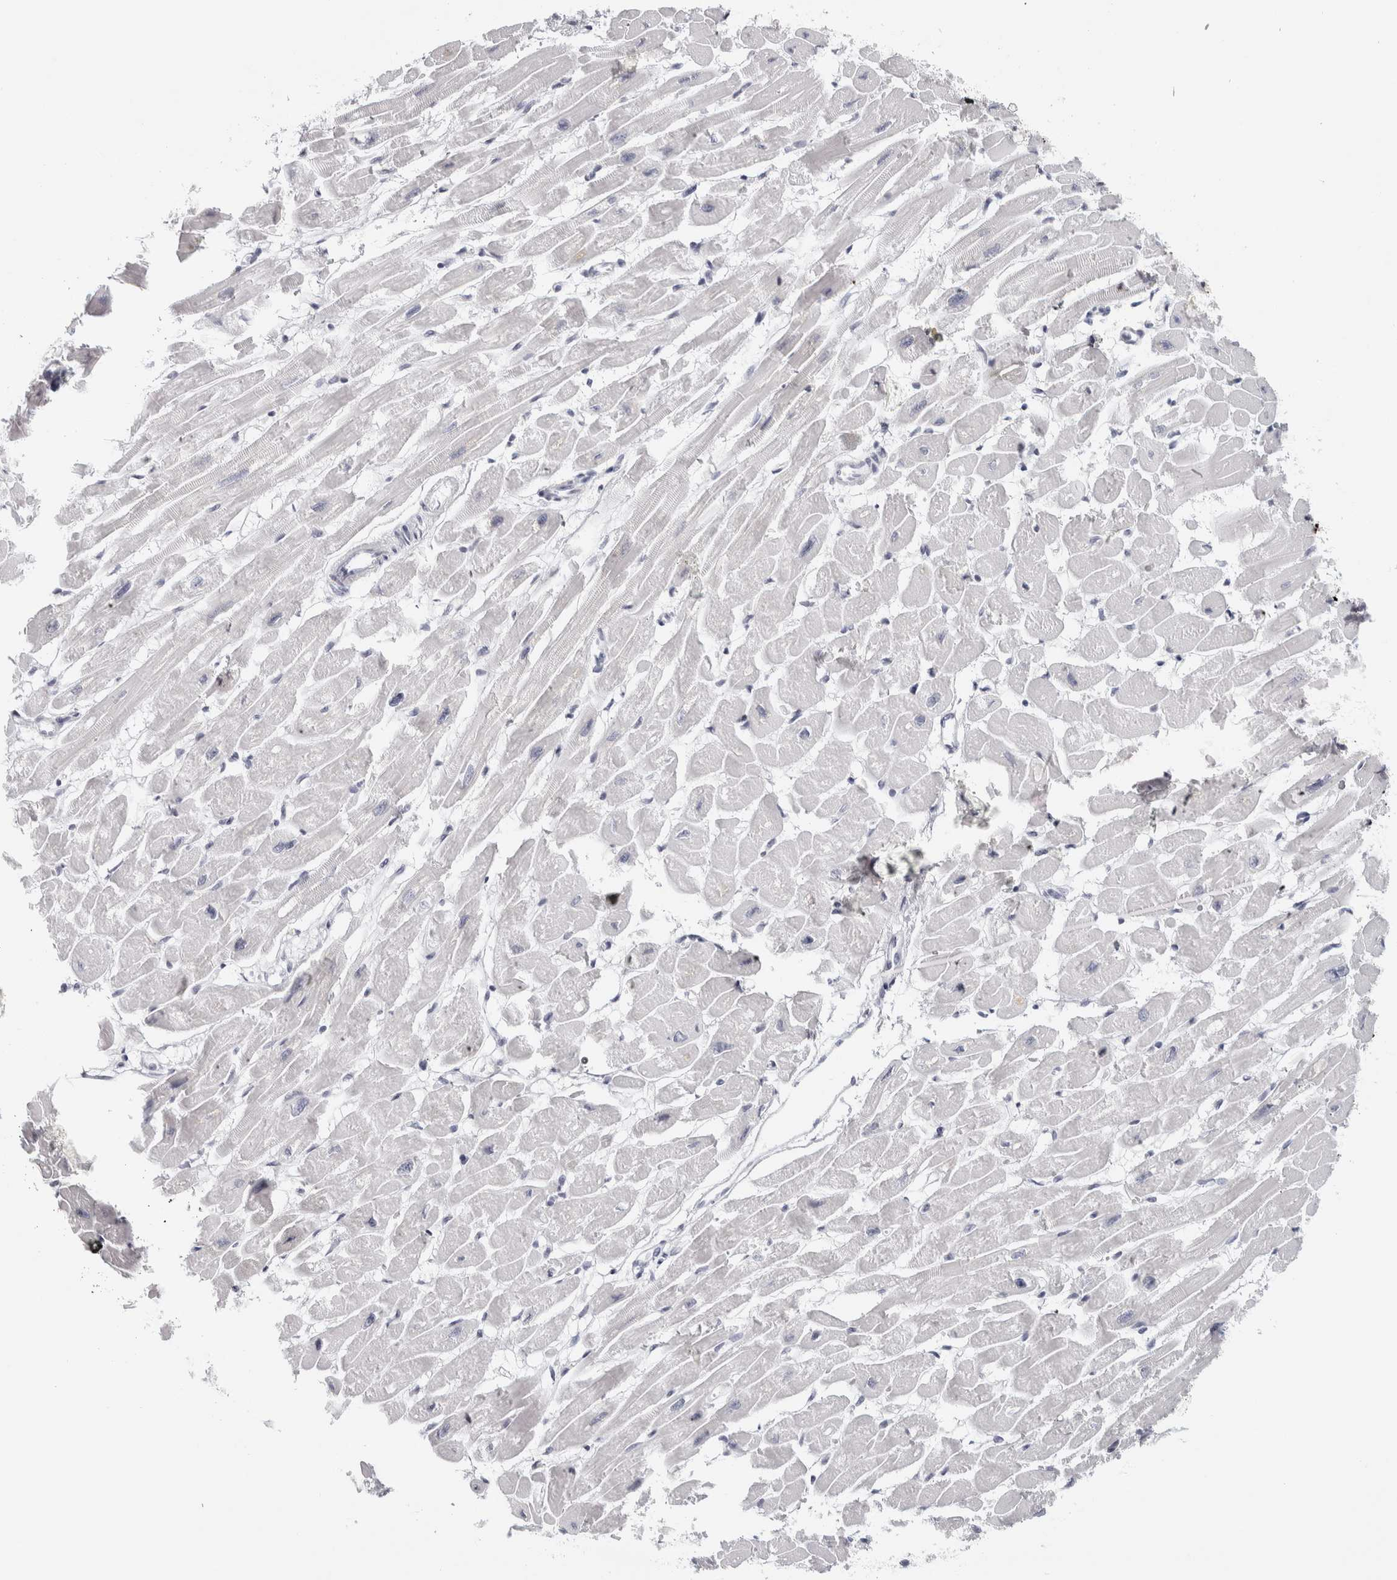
{"staining": {"intensity": "negative", "quantity": "none", "location": "none"}, "tissue": "heart muscle", "cell_type": "Cardiomyocytes", "image_type": "normal", "snomed": [{"axis": "morphology", "description": "Normal tissue, NOS"}, {"axis": "topography", "description": "Heart"}], "caption": "A high-resolution photomicrograph shows IHC staining of unremarkable heart muscle, which reveals no significant staining in cardiomyocytes.", "gene": "RPH3AL", "patient": {"sex": "female", "age": 54}}